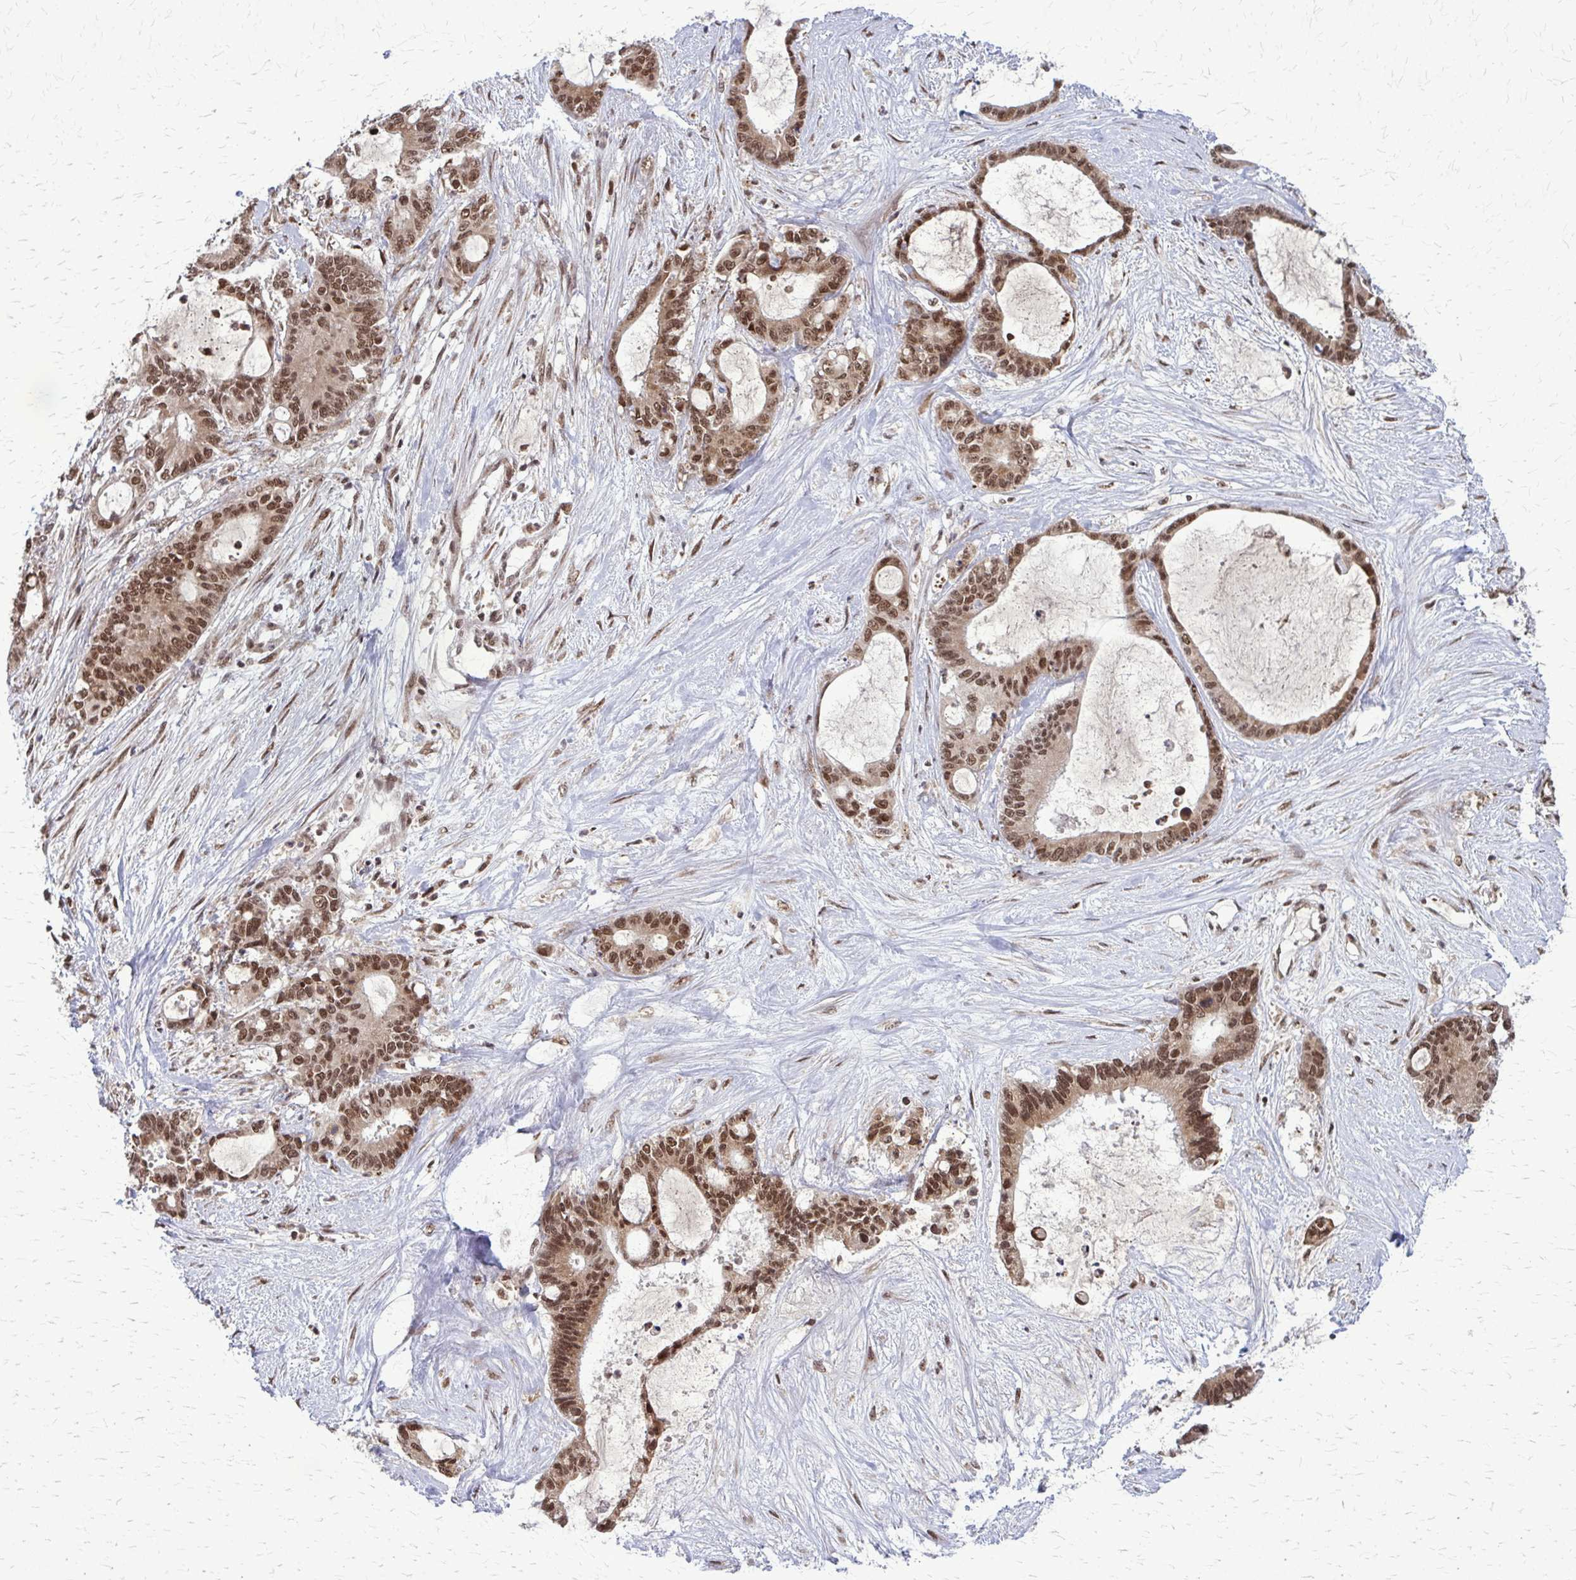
{"staining": {"intensity": "moderate", "quantity": ">75%", "location": "nuclear"}, "tissue": "liver cancer", "cell_type": "Tumor cells", "image_type": "cancer", "snomed": [{"axis": "morphology", "description": "Normal tissue, NOS"}, {"axis": "morphology", "description": "Cholangiocarcinoma"}, {"axis": "topography", "description": "Liver"}, {"axis": "topography", "description": "Peripheral nerve tissue"}], "caption": "Cholangiocarcinoma (liver) stained with immunohistochemistry shows moderate nuclear expression in about >75% of tumor cells.", "gene": "HDAC3", "patient": {"sex": "female", "age": 73}}